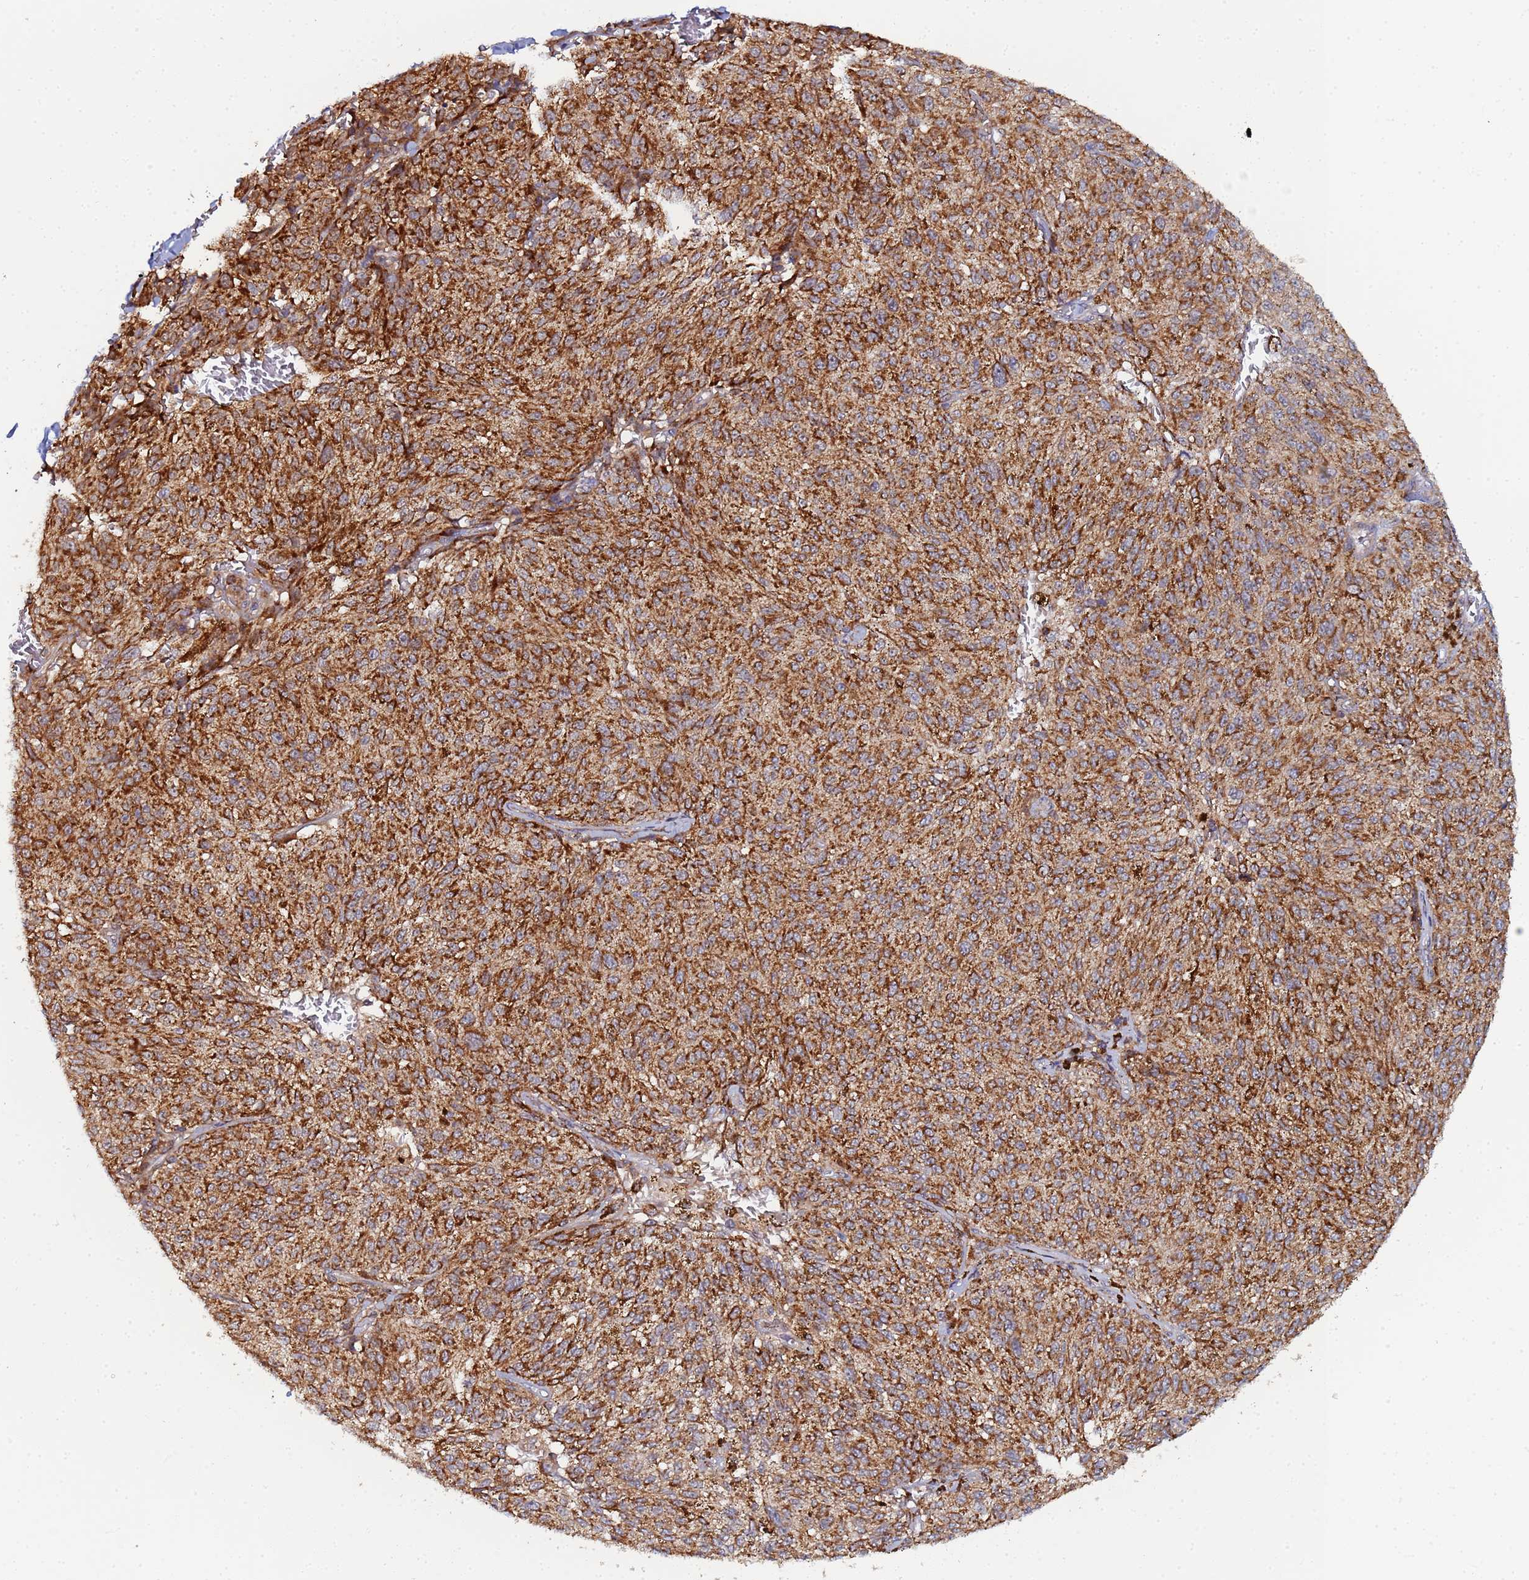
{"staining": {"intensity": "strong", "quantity": ">75%", "location": "cytoplasmic/membranous"}, "tissue": "melanoma", "cell_type": "Tumor cells", "image_type": "cancer", "snomed": [{"axis": "morphology", "description": "Malignant melanoma, NOS"}, {"axis": "topography", "description": "Skin"}], "caption": "Immunohistochemistry (IHC) of human melanoma demonstrates high levels of strong cytoplasmic/membranous expression in about >75% of tumor cells.", "gene": "CCDC127", "patient": {"sex": "female", "age": 72}}